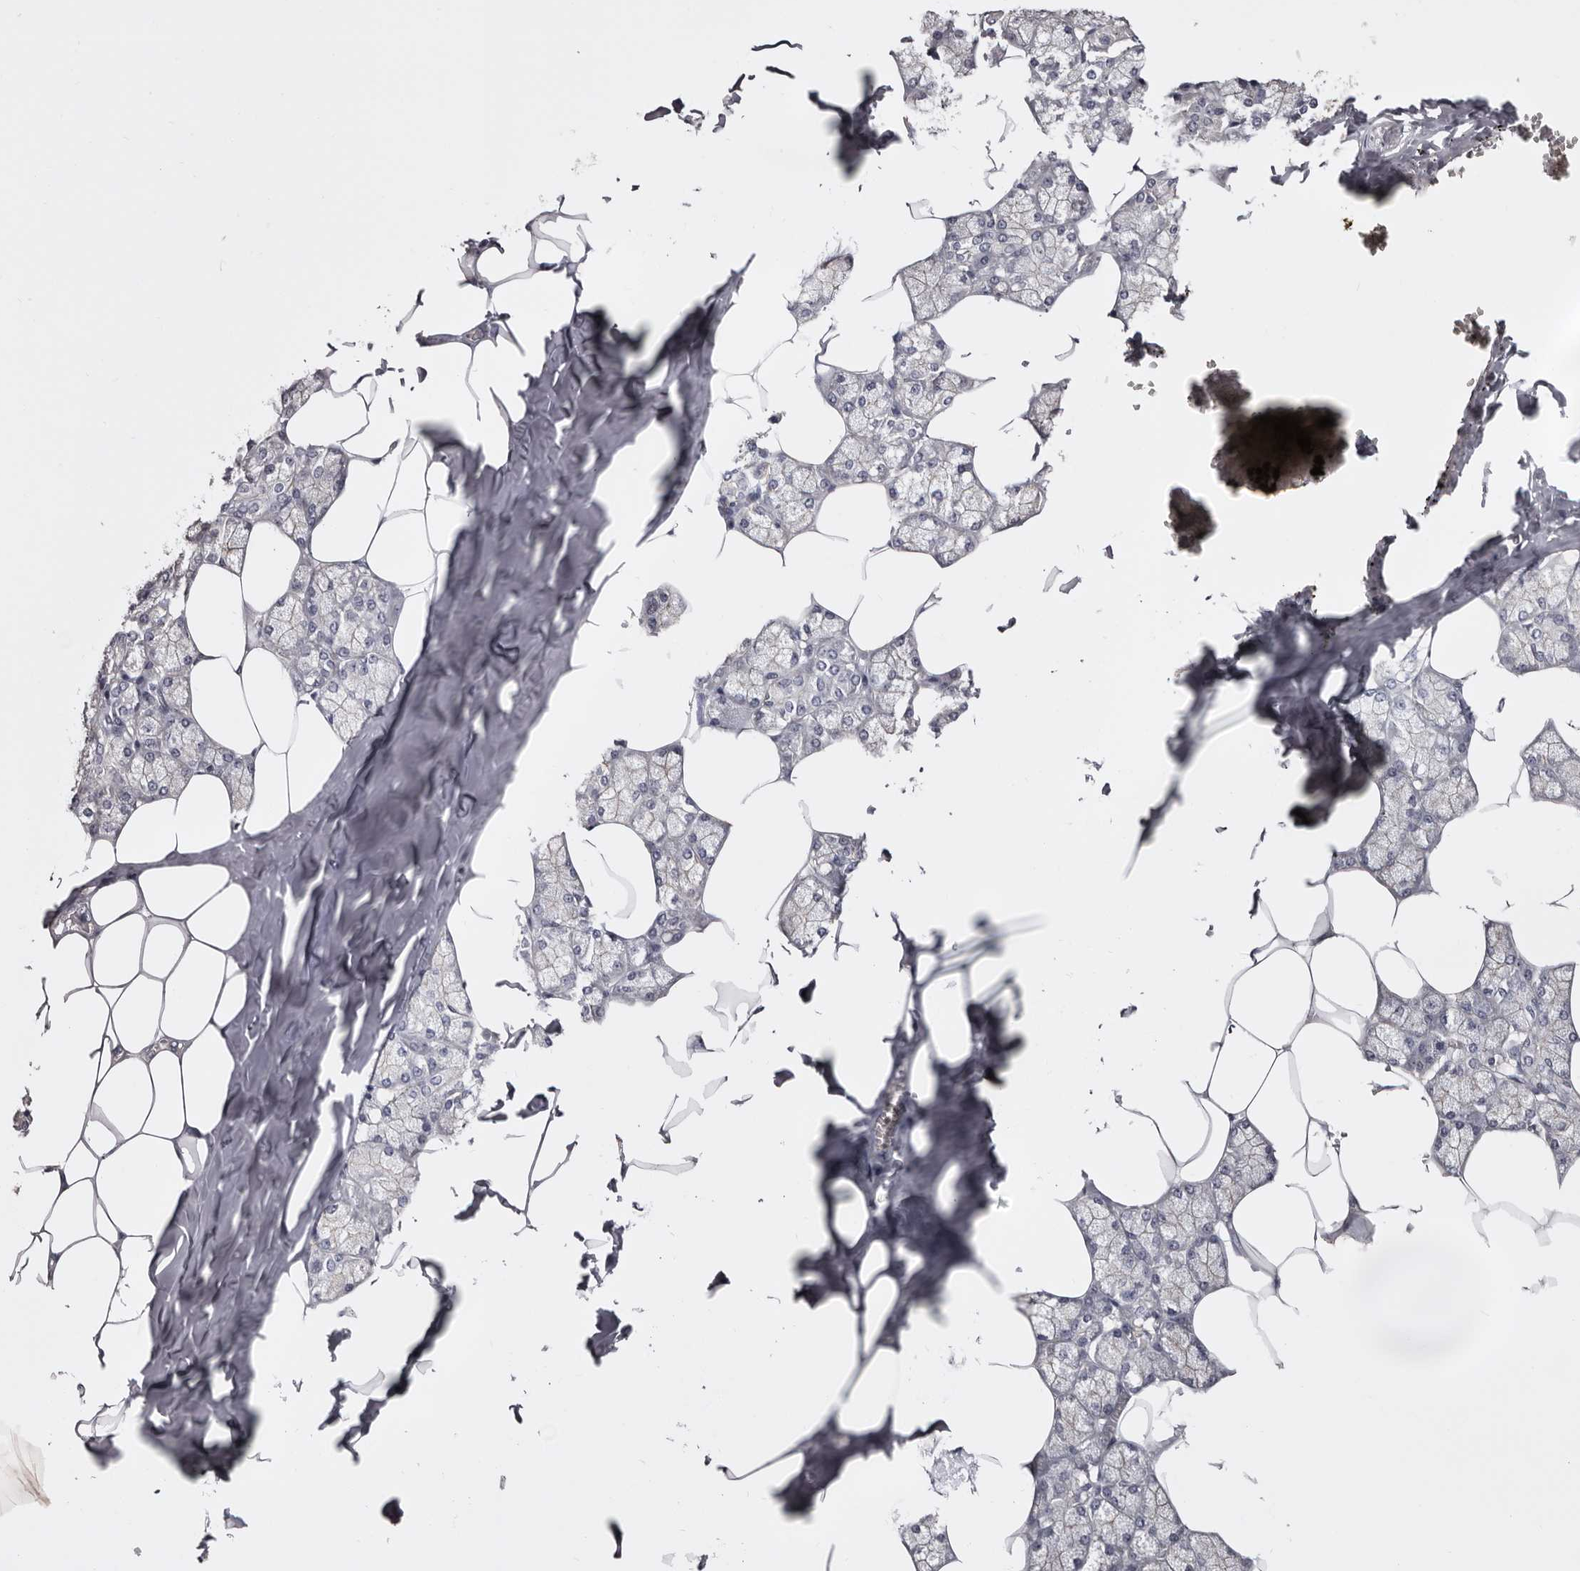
{"staining": {"intensity": "weak", "quantity": "25%-75%", "location": "cytoplasmic/membranous"}, "tissue": "salivary gland", "cell_type": "Glandular cells", "image_type": "normal", "snomed": [{"axis": "morphology", "description": "Normal tissue, NOS"}, {"axis": "topography", "description": "Salivary gland"}], "caption": "High-power microscopy captured an IHC photomicrograph of unremarkable salivary gland, revealing weak cytoplasmic/membranous staining in about 25%-75% of glandular cells. The staining was performed using DAB (3,3'-diaminobenzidine) to visualize the protein expression in brown, while the nuclei were stained in blue with hematoxylin (Magnification: 20x).", "gene": "LAD1", "patient": {"sex": "male", "age": 62}}